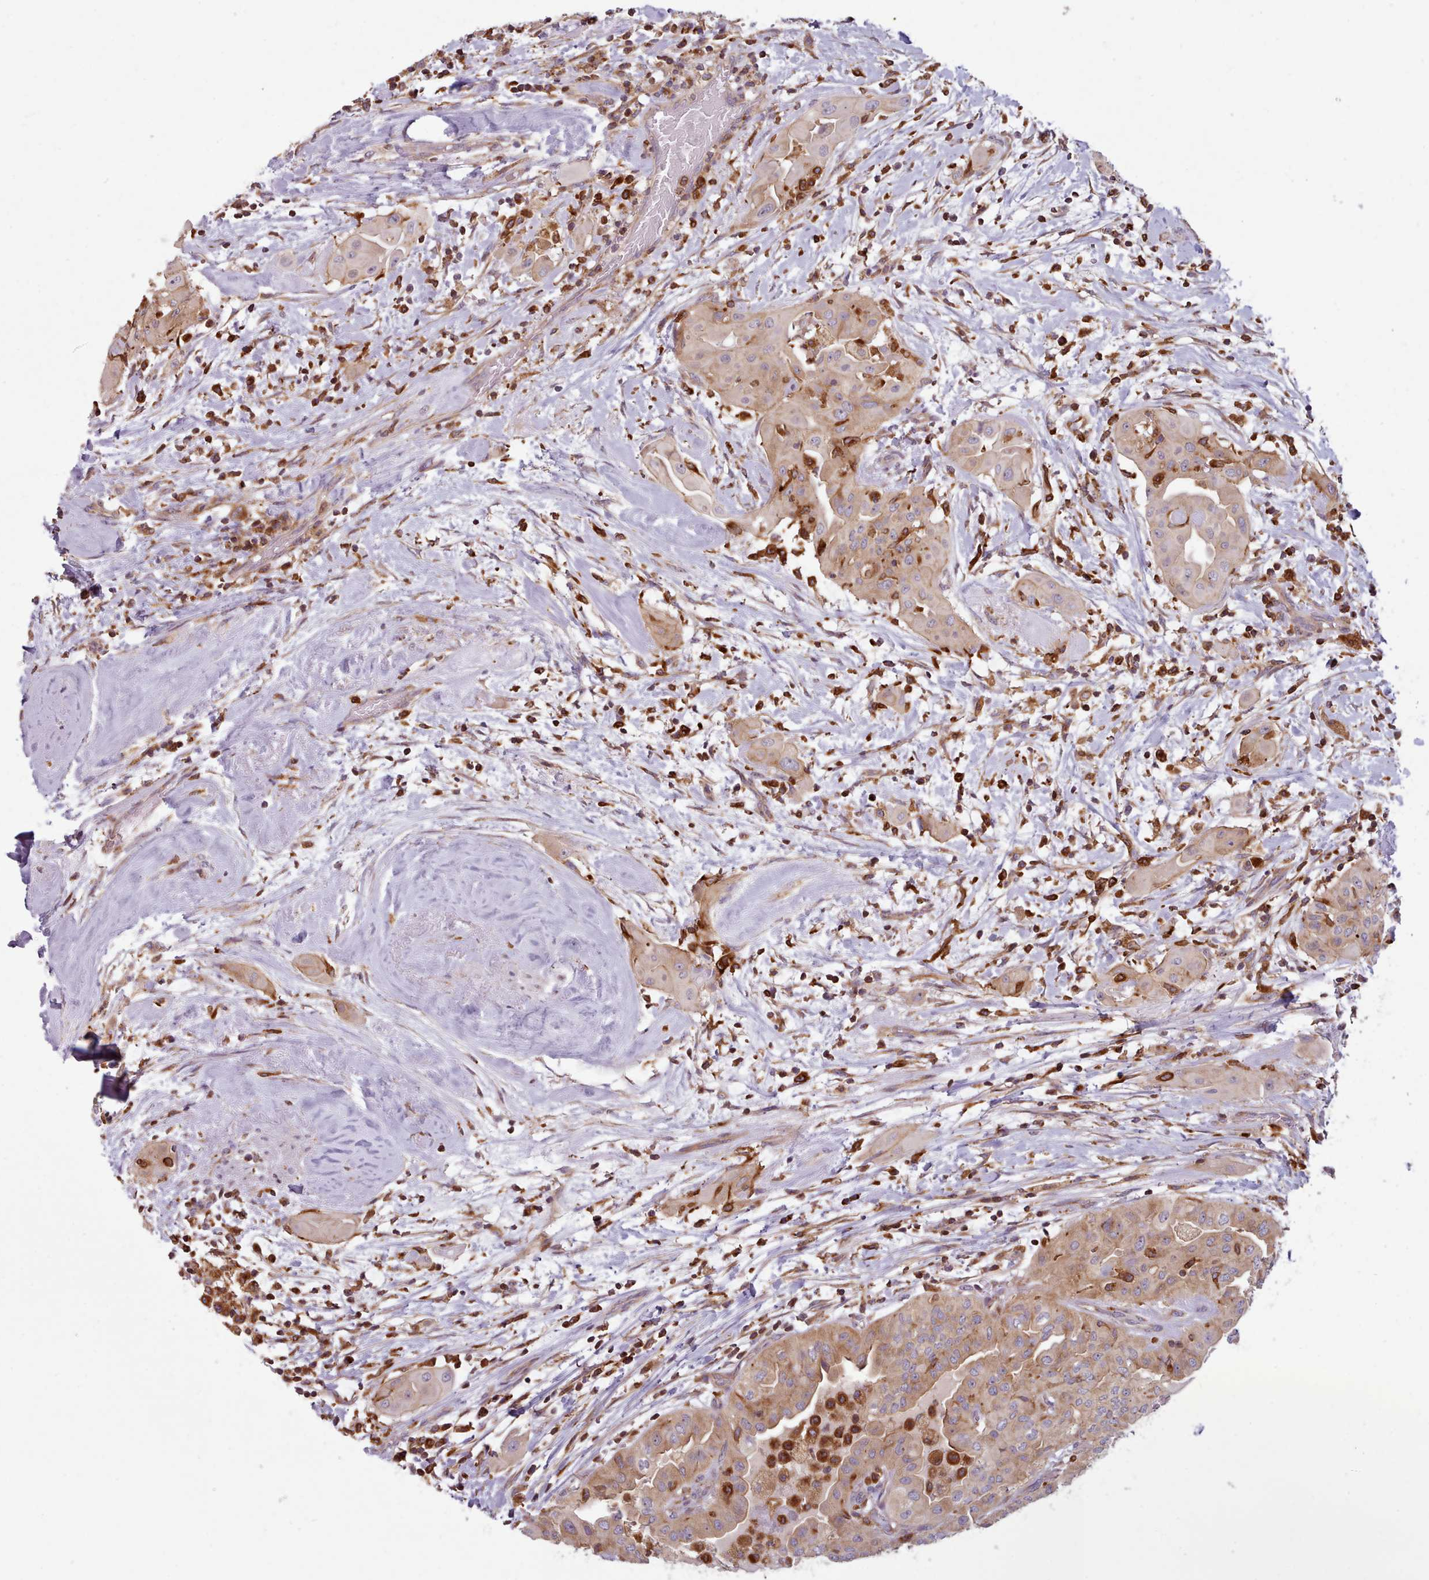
{"staining": {"intensity": "moderate", "quantity": ">75%", "location": "cytoplasmic/membranous"}, "tissue": "thyroid cancer", "cell_type": "Tumor cells", "image_type": "cancer", "snomed": [{"axis": "morphology", "description": "Papillary adenocarcinoma, NOS"}, {"axis": "topography", "description": "Thyroid gland"}], "caption": "About >75% of tumor cells in human thyroid cancer display moderate cytoplasmic/membranous protein staining as visualized by brown immunohistochemical staining.", "gene": "CRYBG1", "patient": {"sex": "female", "age": 59}}